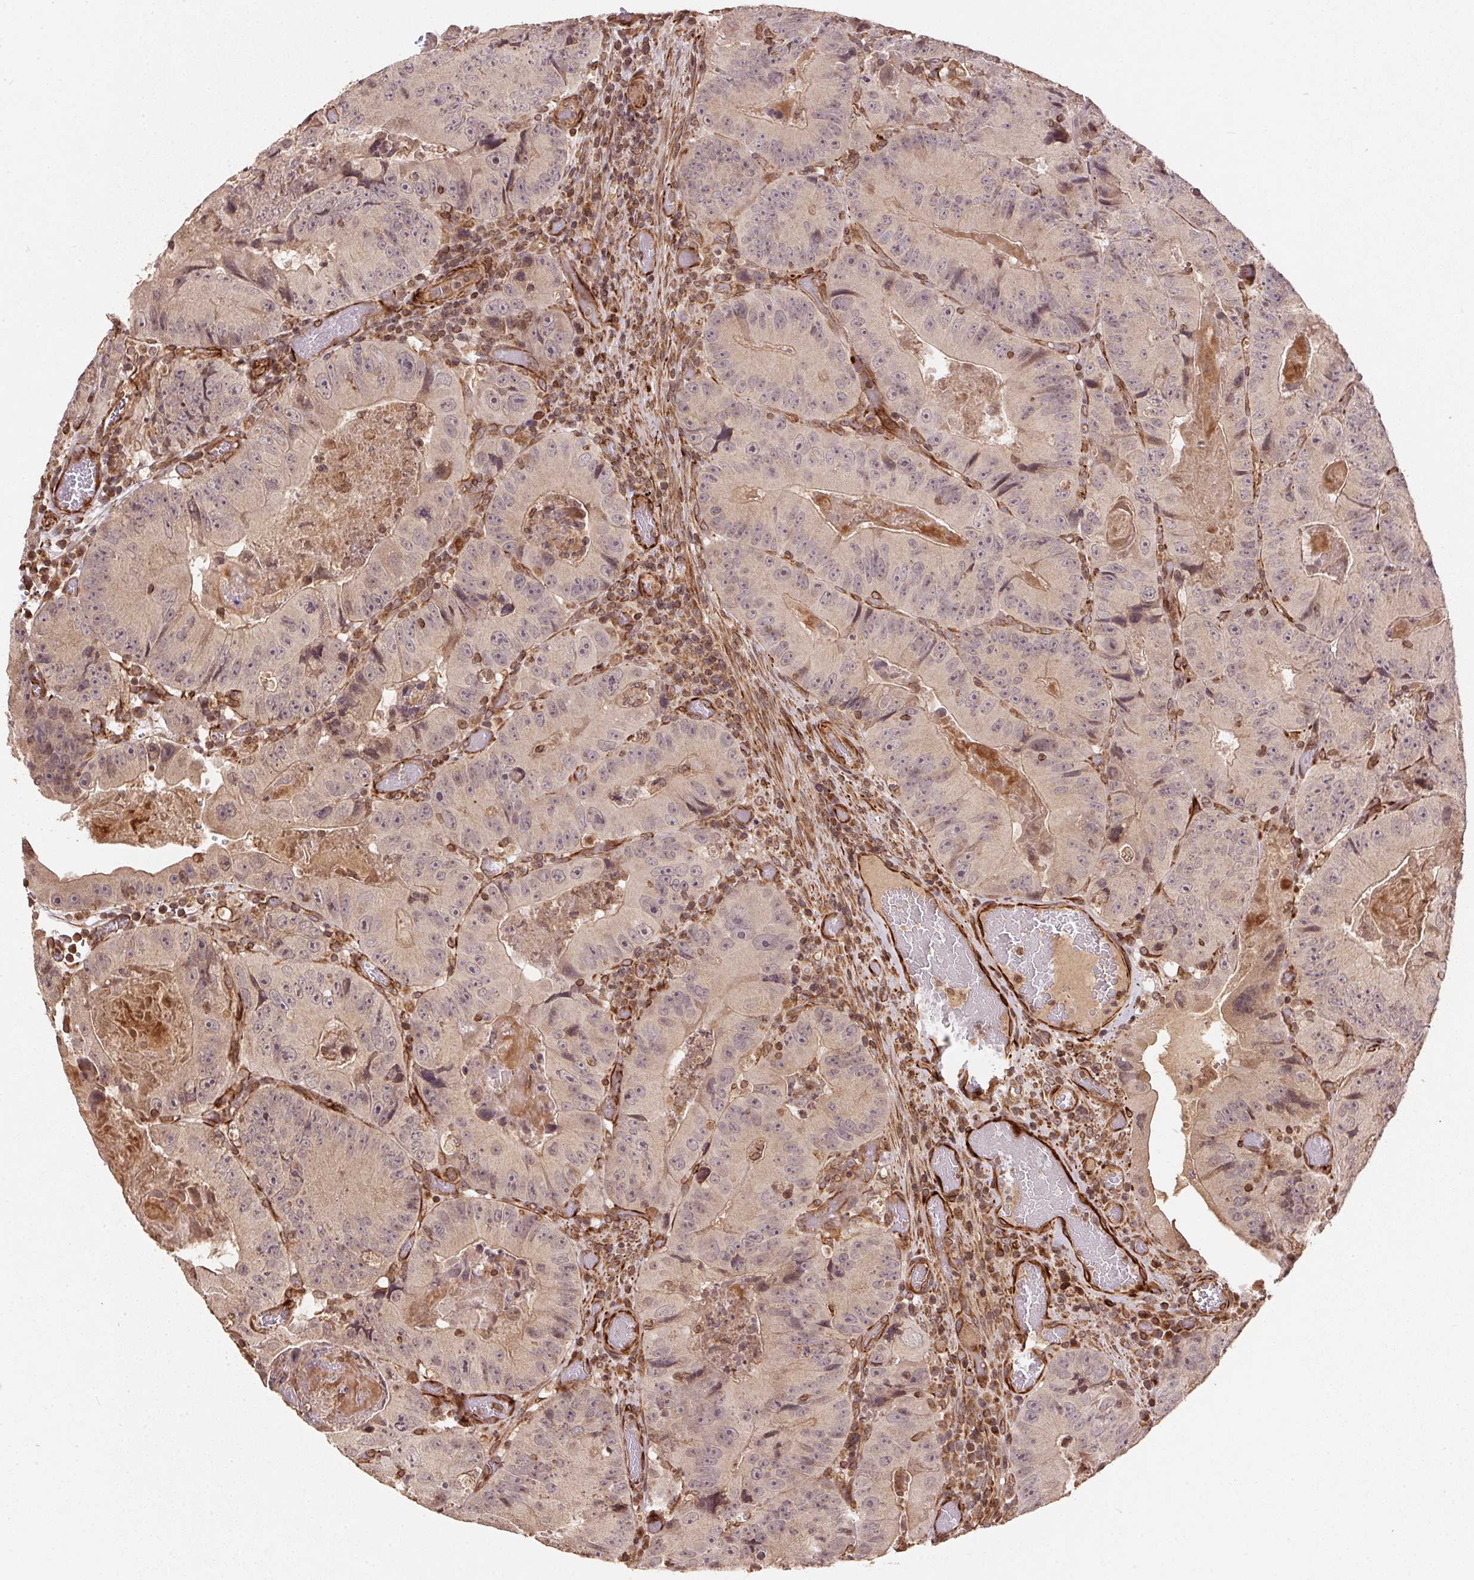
{"staining": {"intensity": "negative", "quantity": "none", "location": "none"}, "tissue": "colorectal cancer", "cell_type": "Tumor cells", "image_type": "cancer", "snomed": [{"axis": "morphology", "description": "Adenocarcinoma, NOS"}, {"axis": "topography", "description": "Colon"}], "caption": "Tumor cells show no significant expression in adenocarcinoma (colorectal). The staining is performed using DAB brown chromogen with nuclei counter-stained in using hematoxylin.", "gene": "SPRED2", "patient": {"sex": "female", "age": 86}}